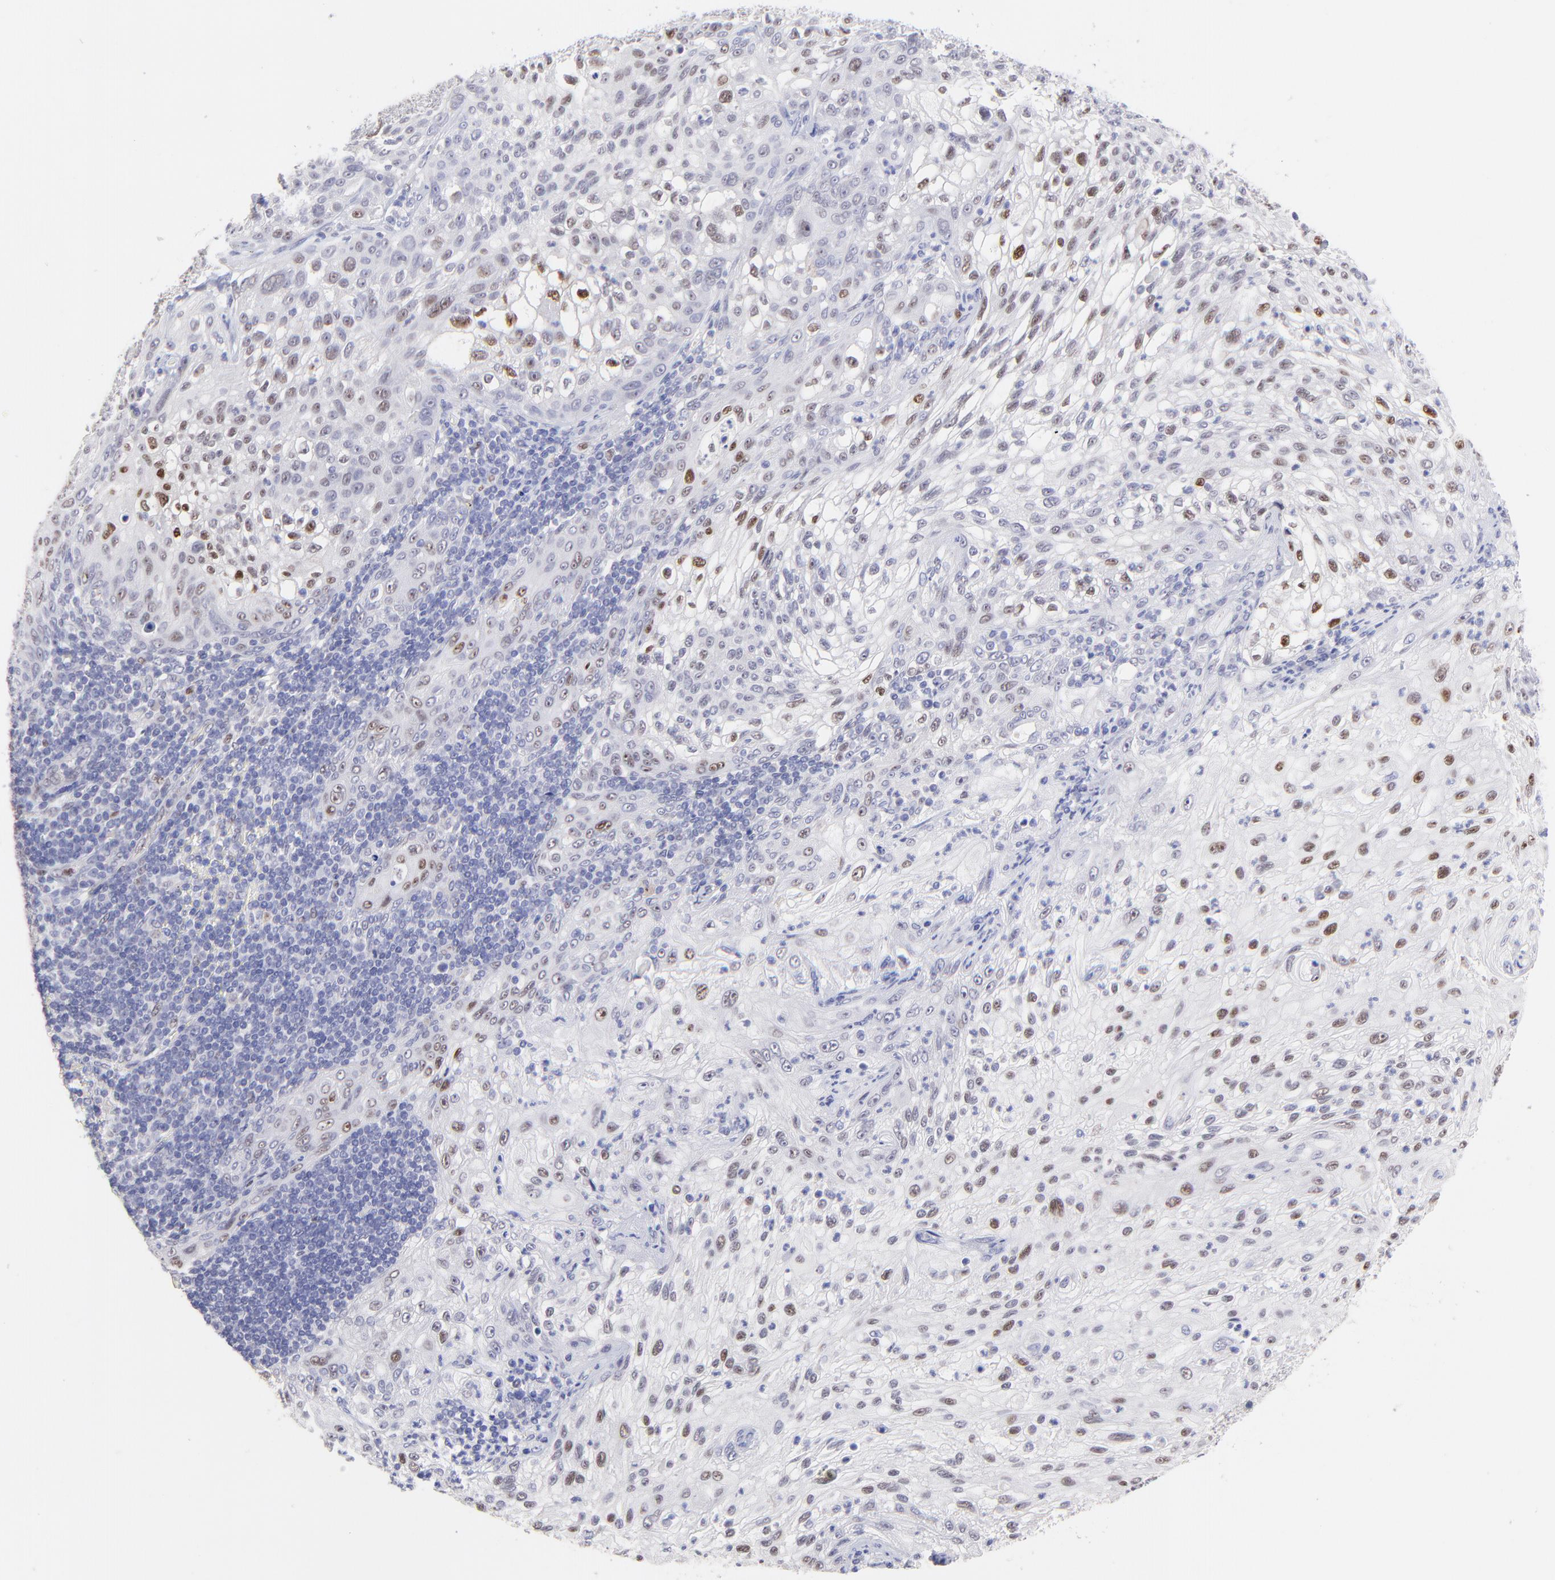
{"staining": {"intensity": "moderate", "quantity": "<25%", "location": "nuclear"}, "tissue": "lung cancer", "cell_type": "Tumor cells", "image_type": "cancer", "snomed": [{"axis": "morphology", "description": "Inflammation, NOS"}, {"axis": "morphology", "description": "Squamous cell carcinoma, NOS"}, {"axis": "topography", "description": "Lymph node"}, {"axis": "topography", "description": "Soft tissue"}, {"axis": "topography", "description": "Lung"}], "caption": "Protein staining by immunohistochemistry reveals moderate nuclear positivity in approximately <25% of tumor cells in squamous cell carcinoma (lung).", "gene": "KLF4", "patient": {"sex": "male", "age": 66}}